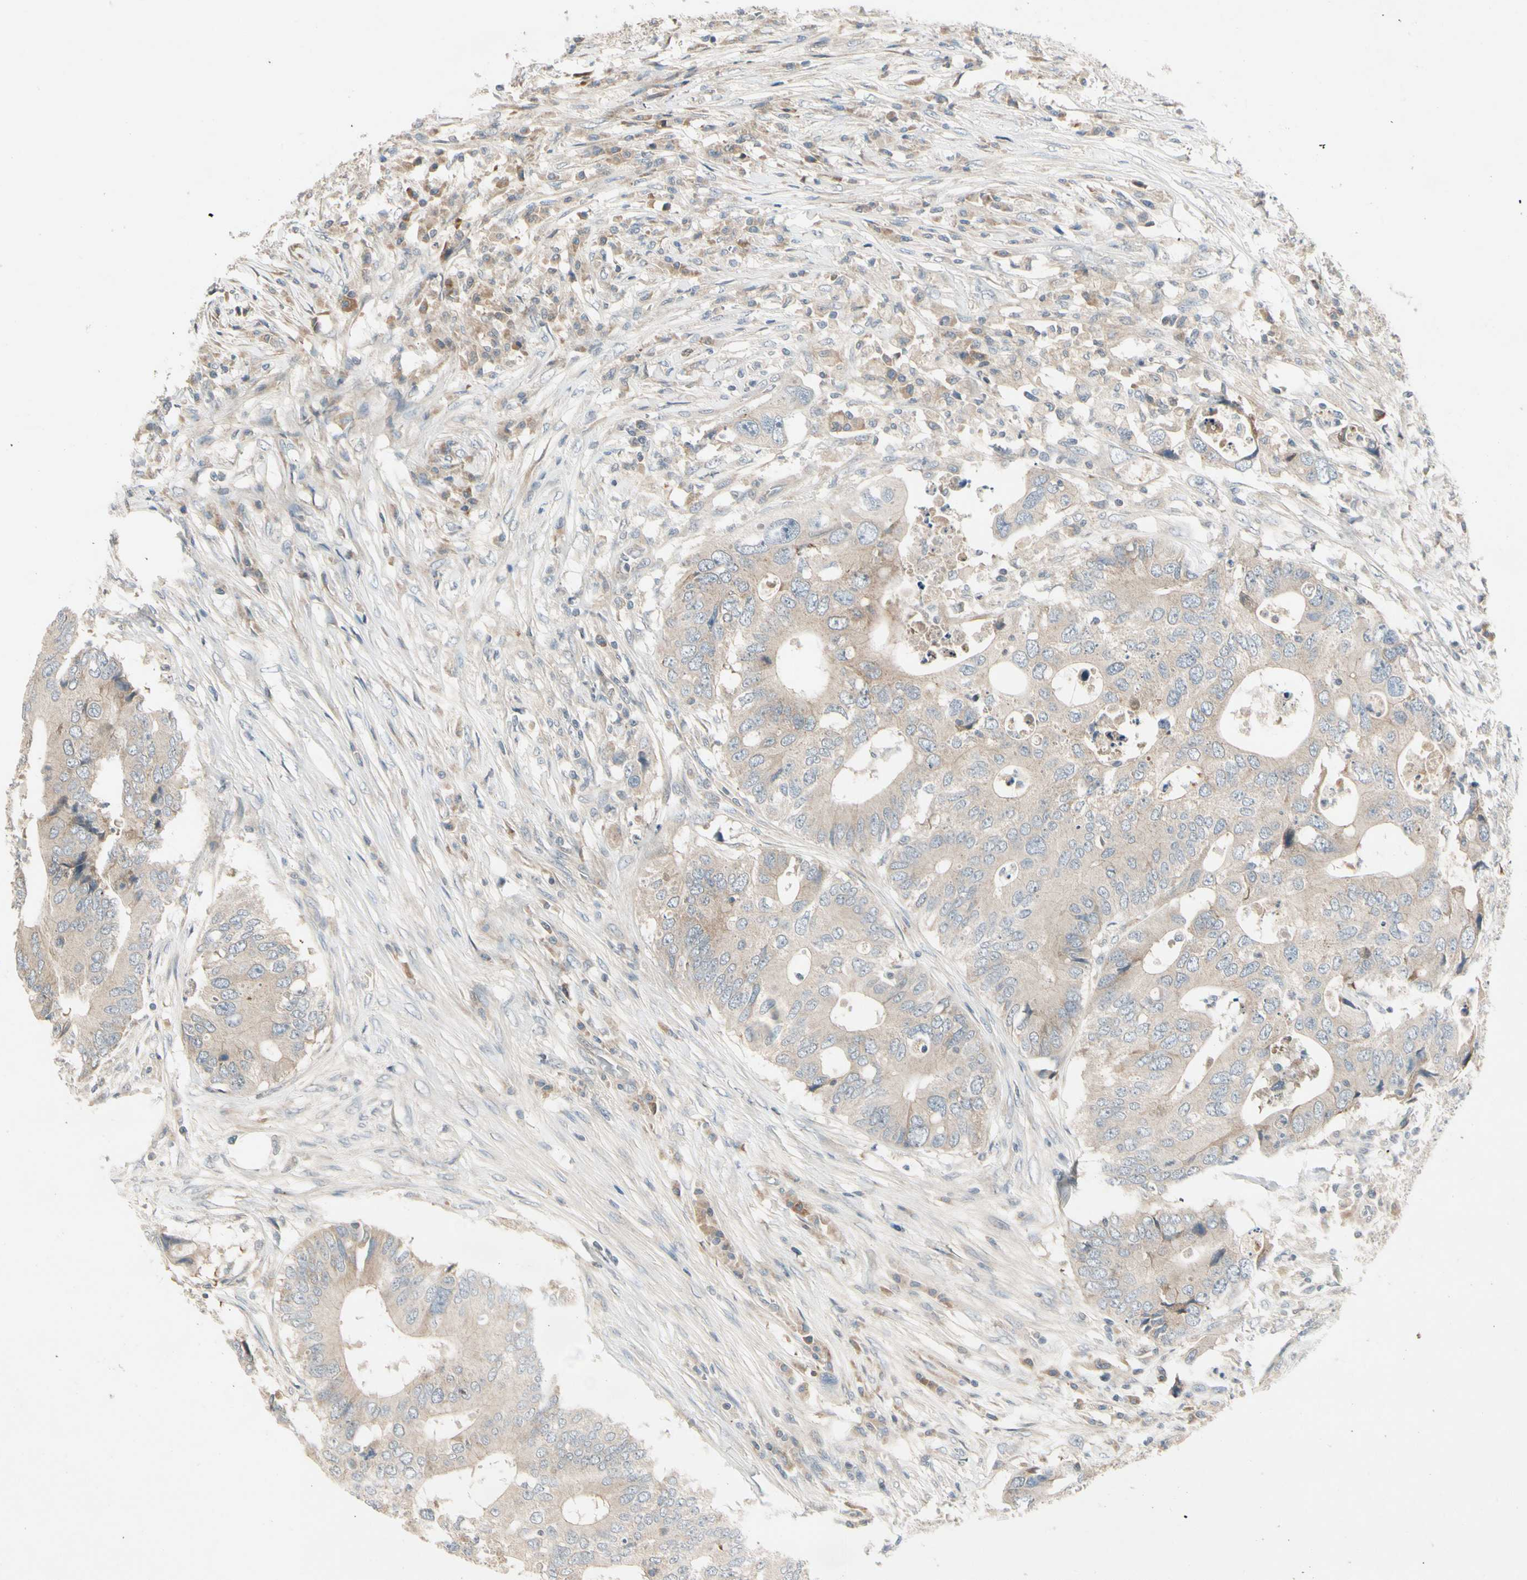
{"staining": {"intensity": "weak", "quantity": ">75%", "location": "cytoplasmic/membranous"}, "tissue": "colorectal cancer", "cell_type": "Tumor cells", "image_type": "cancer", "snomed": [{"axis": "morphology", "description": "Adenocarcinoma, NOS"}, {"axis": "topography", "description": "Colon"}], "caption": "DAB immunohistochemical staining of colorectal cancer (adenocarcinoma) shows weak cytoplasmic/membranous protein staining in about >75% of tumor cells. (DAB IHC with brightfield microscopy, high magnification).", "gene": "ICAM5", "patient": {"sex": "male", "age": 71}}